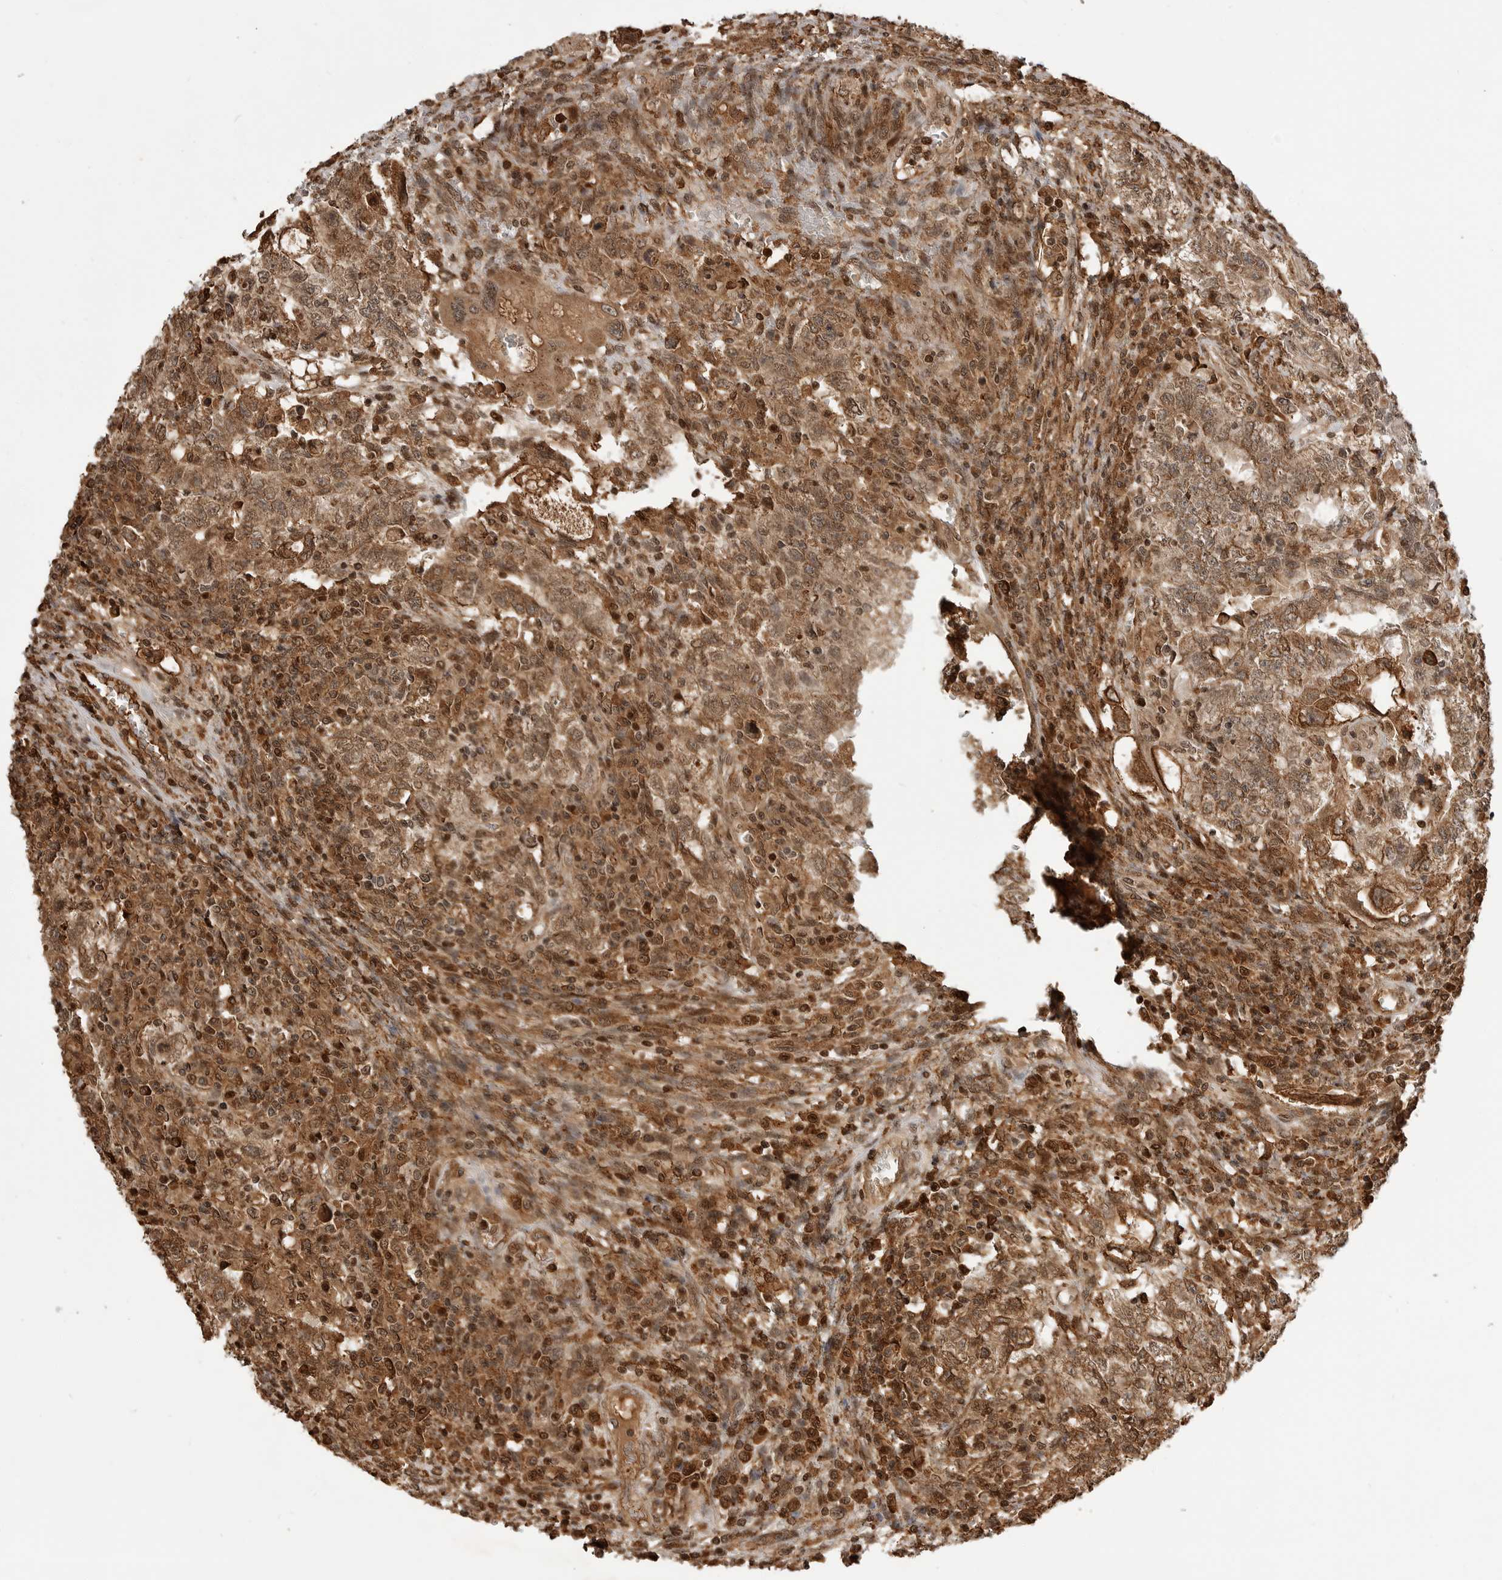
{"staining": {"intensity": "moderate", "quantity": ">75%", "location": "cytoplasmic/membranous,nuclear"}, "tissue": "testis cancer", "cell_type": "Tumor cells", "image_type": "cancer", "snomed": [{"axis": "morphology", "description": "Carcinoma, Embryonal, NOS"}, {"axis": "topography", "description": "Testis"}], "caption": "Testis cancer tissue exhibits moderate cytoplasmic/membranous and nuclear expression in approximately >75% of tumor cells, visualized by immunohistochemistry.", "gene": "BMP2K", "patient": {"sex": "male", "age": 26}}